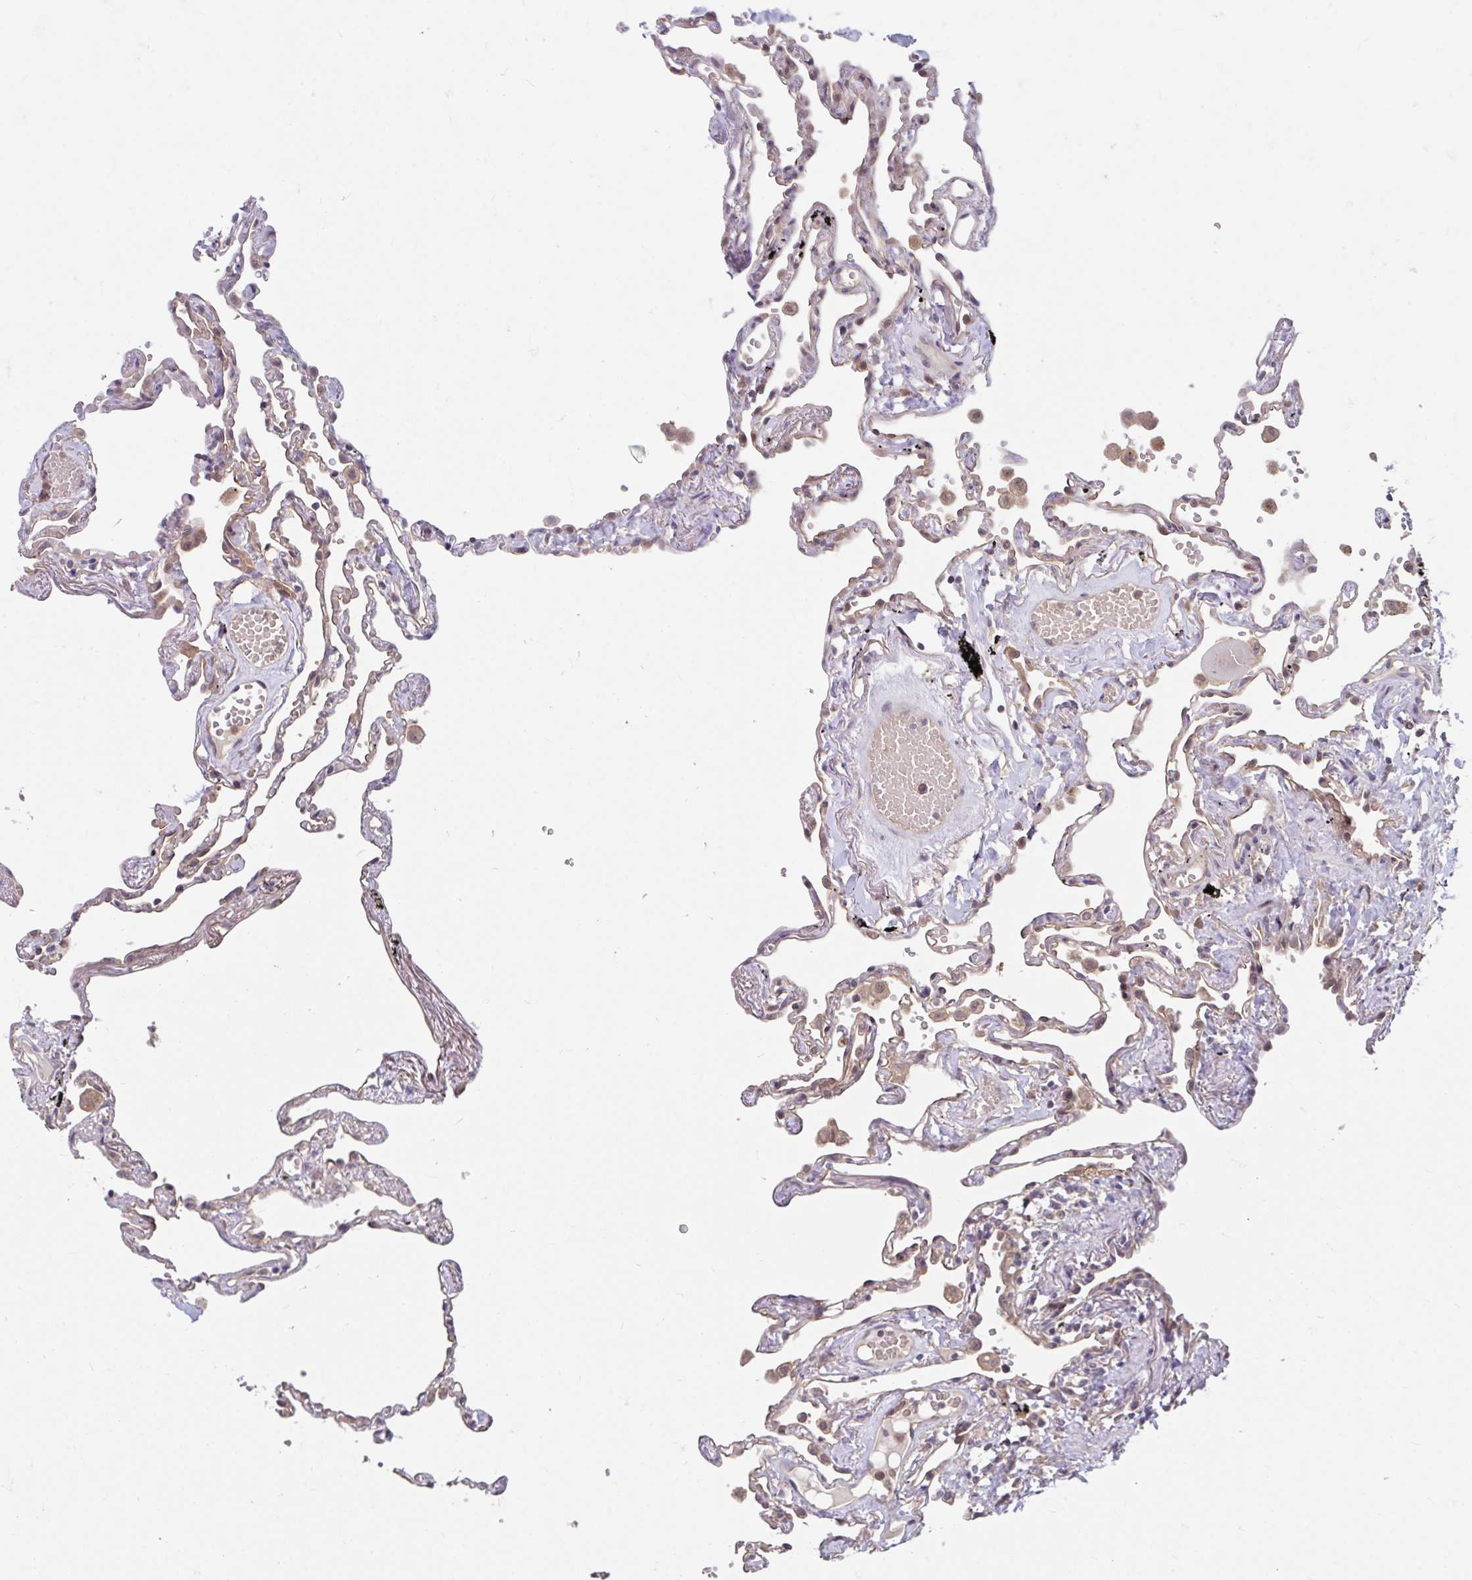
{"staining": {"intensity": "moderate", "quantity": "<25%", "location": "cytoplasmic/membranous"}, "tissue": "lung", "cell_type": "Alveolar cells", "image_type": "normal", "snomed": [{"axis": "morphology", "description": "Normal tissue, NOS"}, {"axis": "topography", "description": "Lung"}], "caption": "Lung stained with DAB (3,3'-diaminobenzidine) immunohistochemistry displays low levels of moderate cytoplasmic/membranous expression in approximately <25% of alveolar cells. (Brightfield microscopy of DAB IHC at high magnification).", "gene": "STYXL1", "patient": {"sex": "female", "age": 67}}